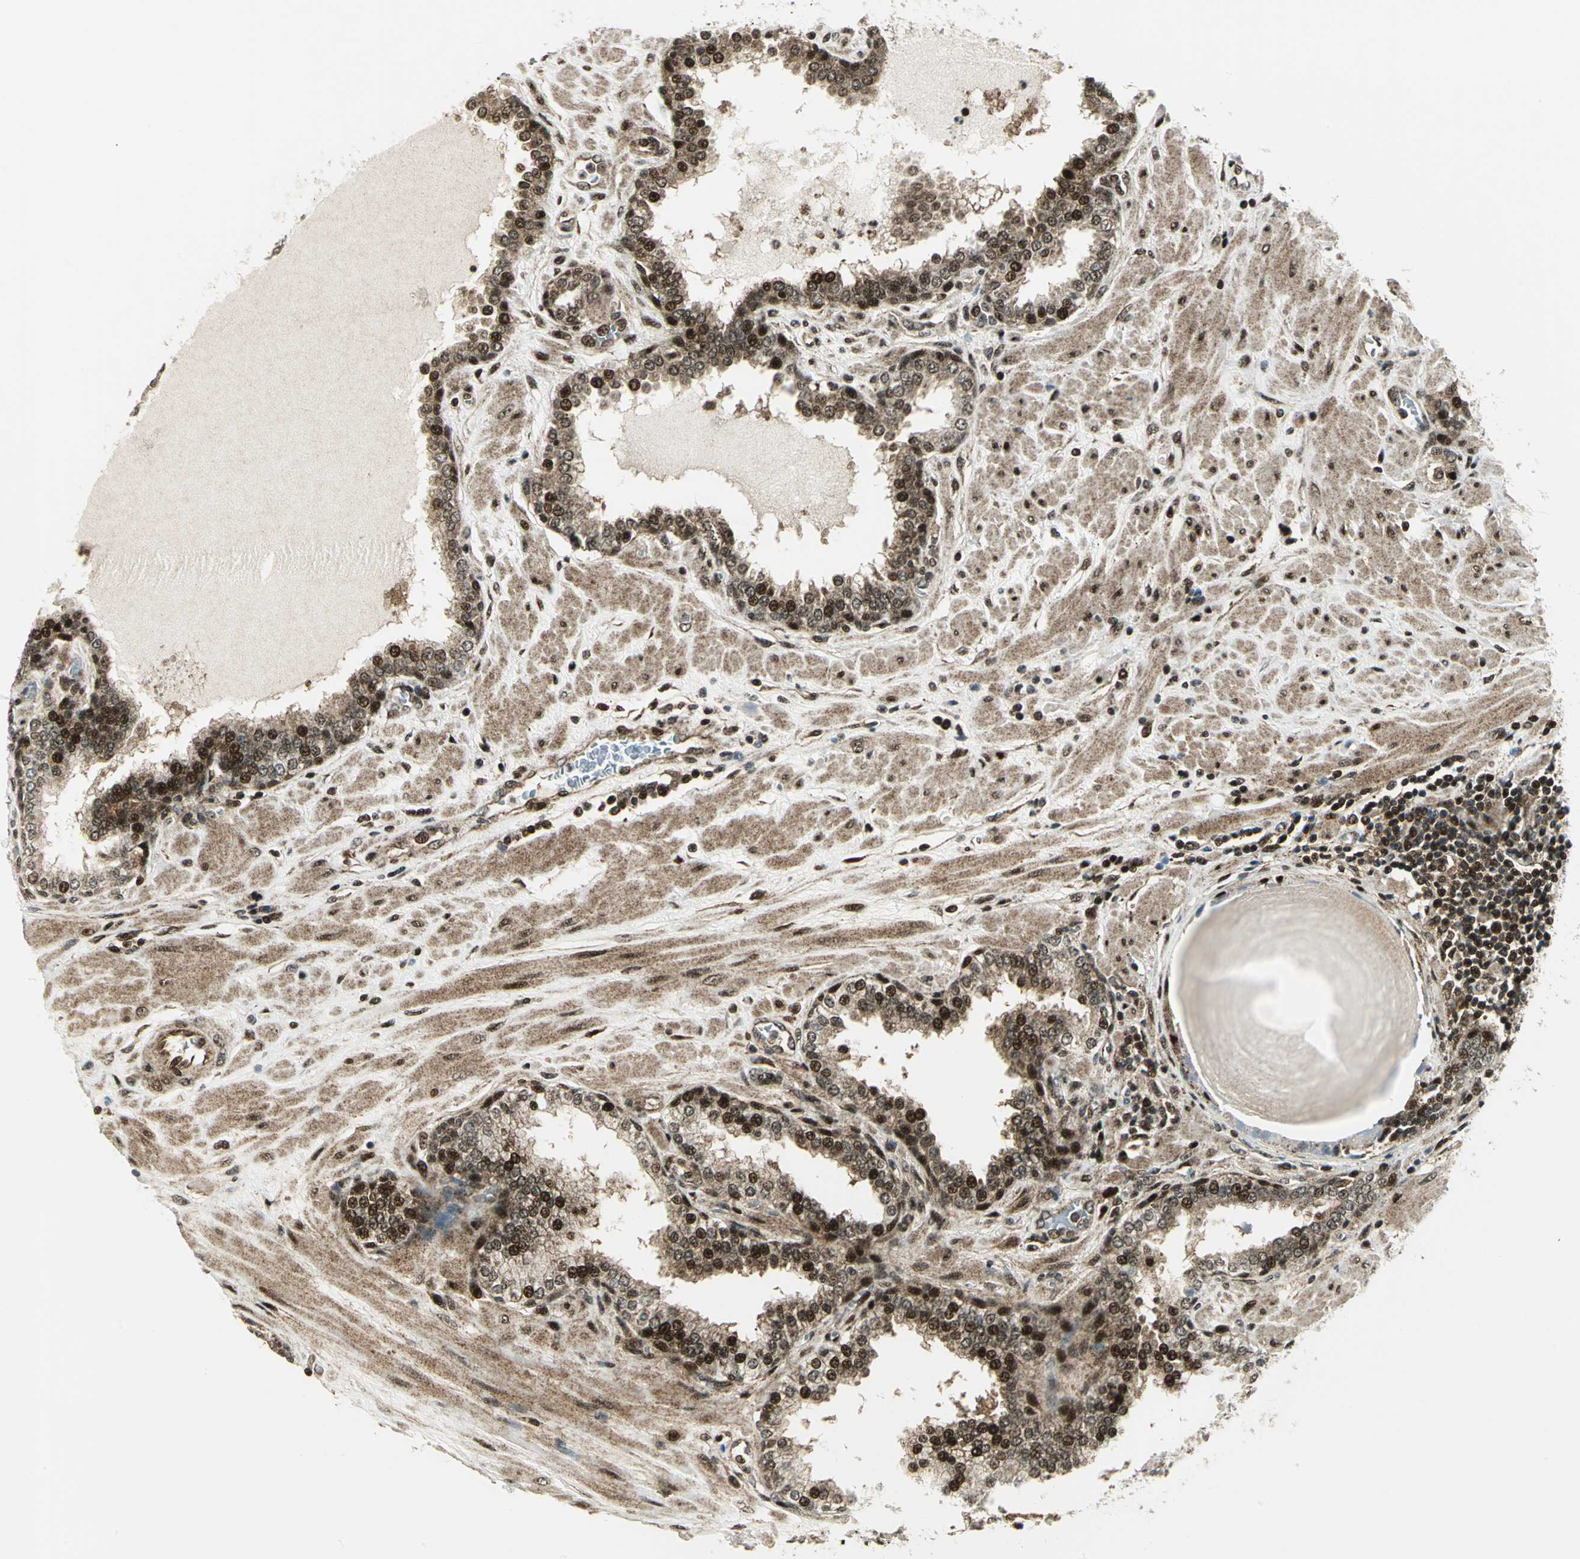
{"staining": {"intensity": "strong", "quantity": ">75%", "location": "cytoplasmic/membranous,nuclear"}, "tissue": "prostate", "cell_type": "Glandular cells", "image_type": "normal", "snomed": [{"axis": "morphology", "description": "Normal tissue, NOS"}, {"axis": "topography", "description": "Prostate"}], "caption": "The image demonstrates staining of normal prostate, revealing strong cytoplasmic/membranous,nuclear protein staining (brown color) within glandular cells. The staining is performed using DAB brown chromogen to label protein expression. The nuclei are counter-stained blue using hematoxylin.", "gene": "COPS5", "patient": {"sex": "male", "age": 51}}